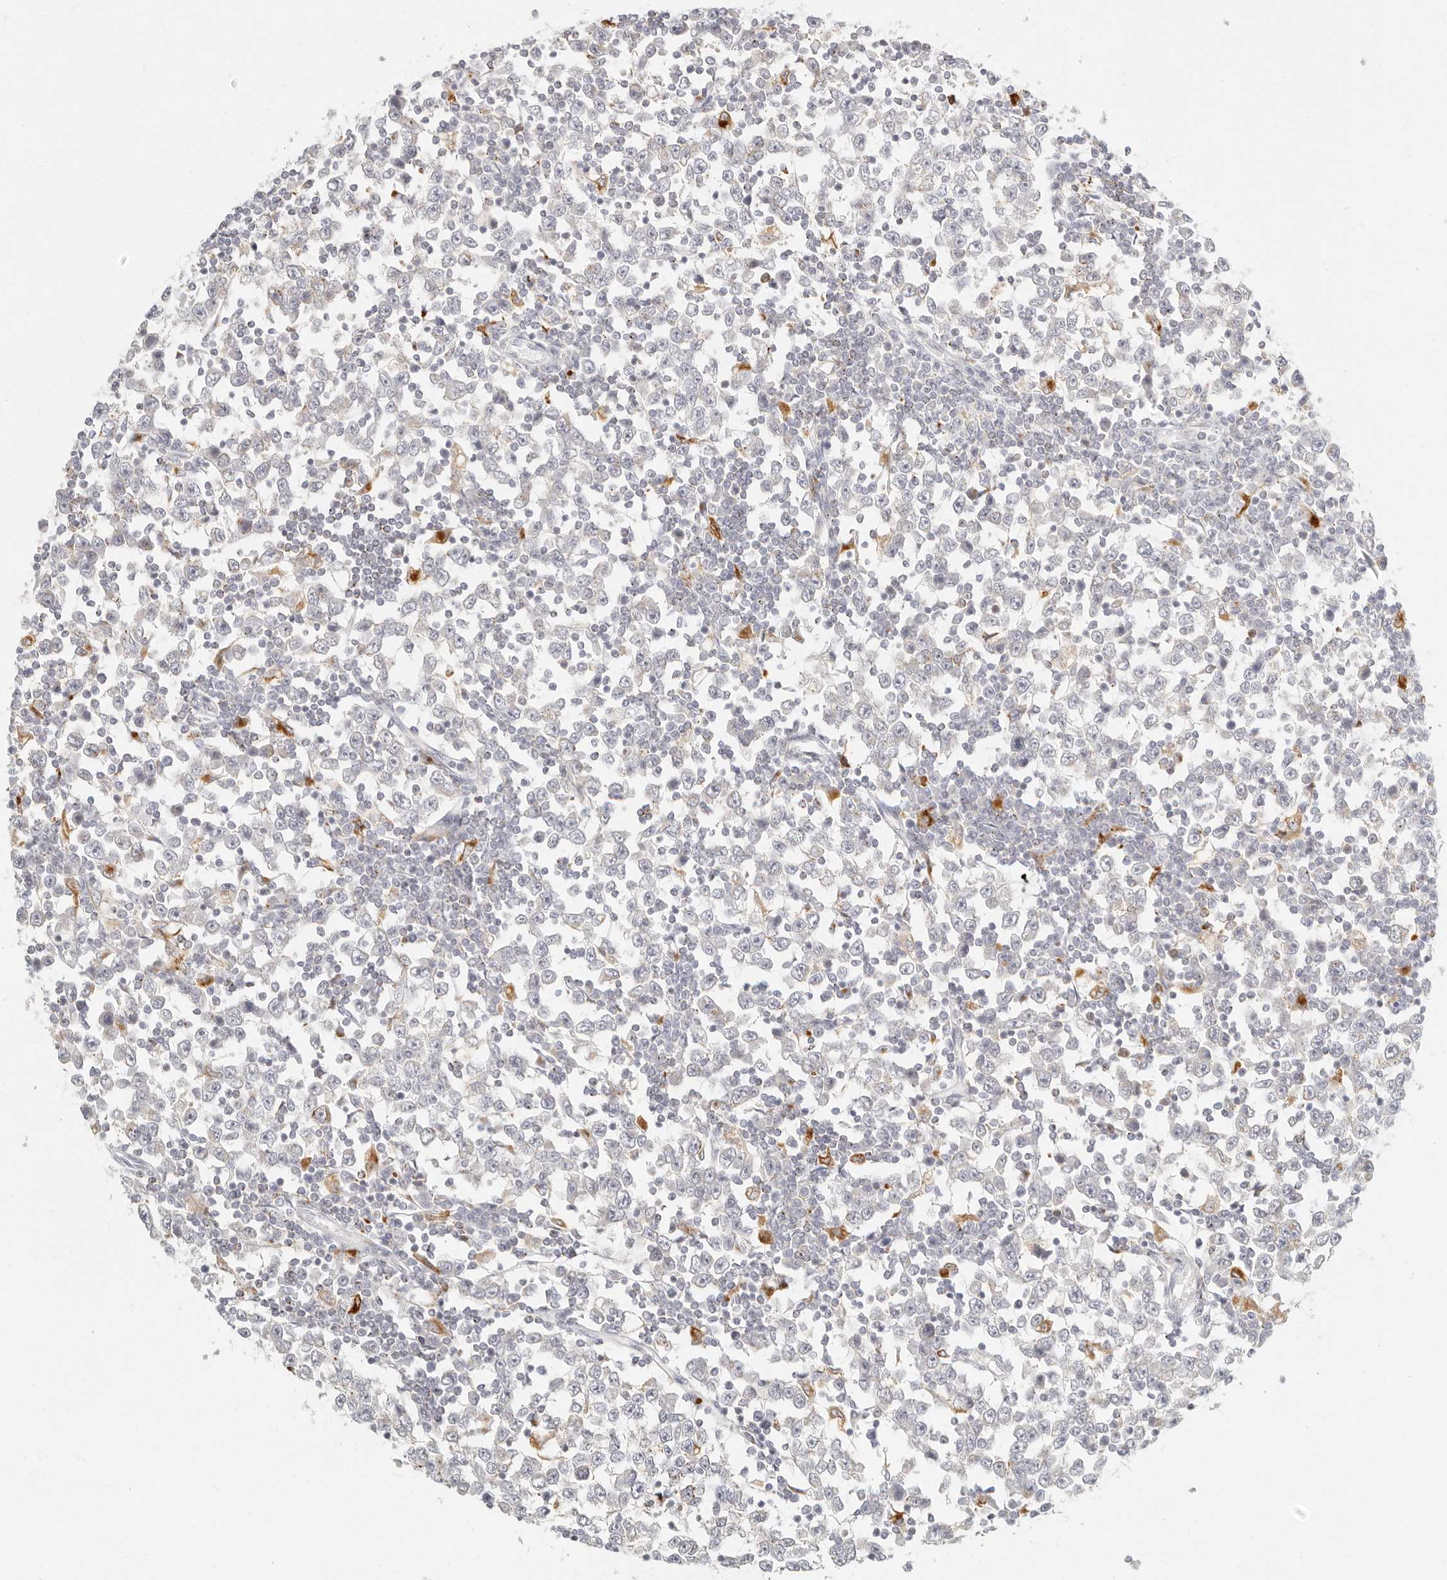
{"staining": {"intensity": "negative", "quantity": "none", "location": "none"}, "tissue": "testis cancer", "cell_type": "Tumor cells", "image_type": "cancer", "snomed": [{"axis": "morphology", "description": "Seminoma, NOS"}, {"axis": "topography", "description": "Testis"}], "caption": "Human testis seminoma stained for a protein using immunohistochemistry (IHC) shows no expression in tumor cells.", "gene": "RNASET2", "patient": {"sex": "male", "age": 65}}